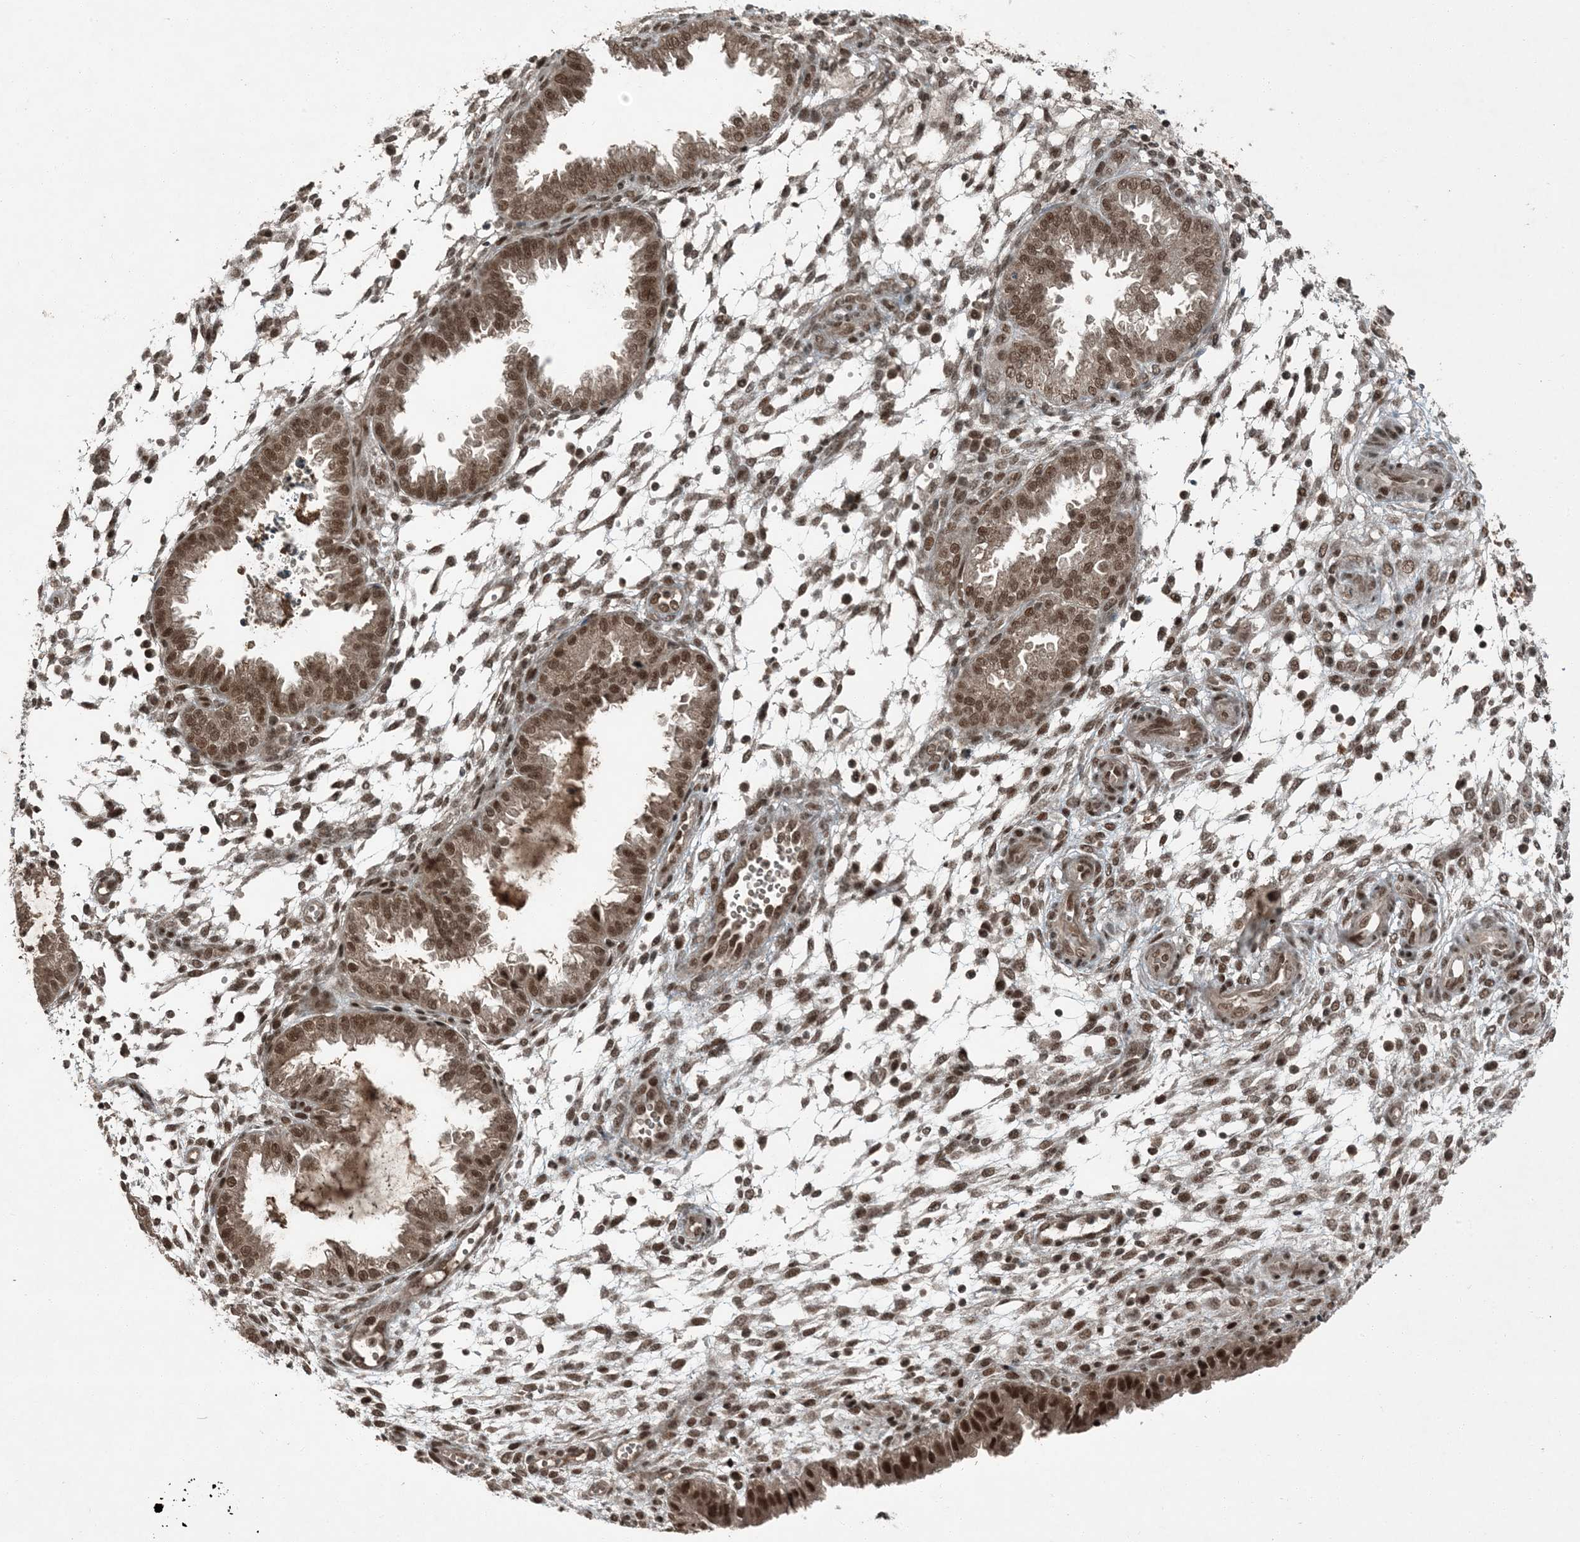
{"staining": {"intensity": "moderate", "quantity": ">75%", "location": "nuclear"}, "tissue": "endometrium", "cell_type": "Cells in endometrial stroma", "image_type": "normal", "snomed": [{"axis": "morphology", "description": "Normal tissue, NOS"}, {"axis": "topography", "description": "Endometrium"}], "caption": "Immunohistochemistry (IHC) micrograph of normal endometrium: endometrium stained using IHC reveals medium levels of moderate protein expression localized specifically in the nuclear of cells in endometrial stroma, appearing as a nuclear brown color.", "gene": "TRAPPC12", "patient": {"sex": "female", "age": 33}}